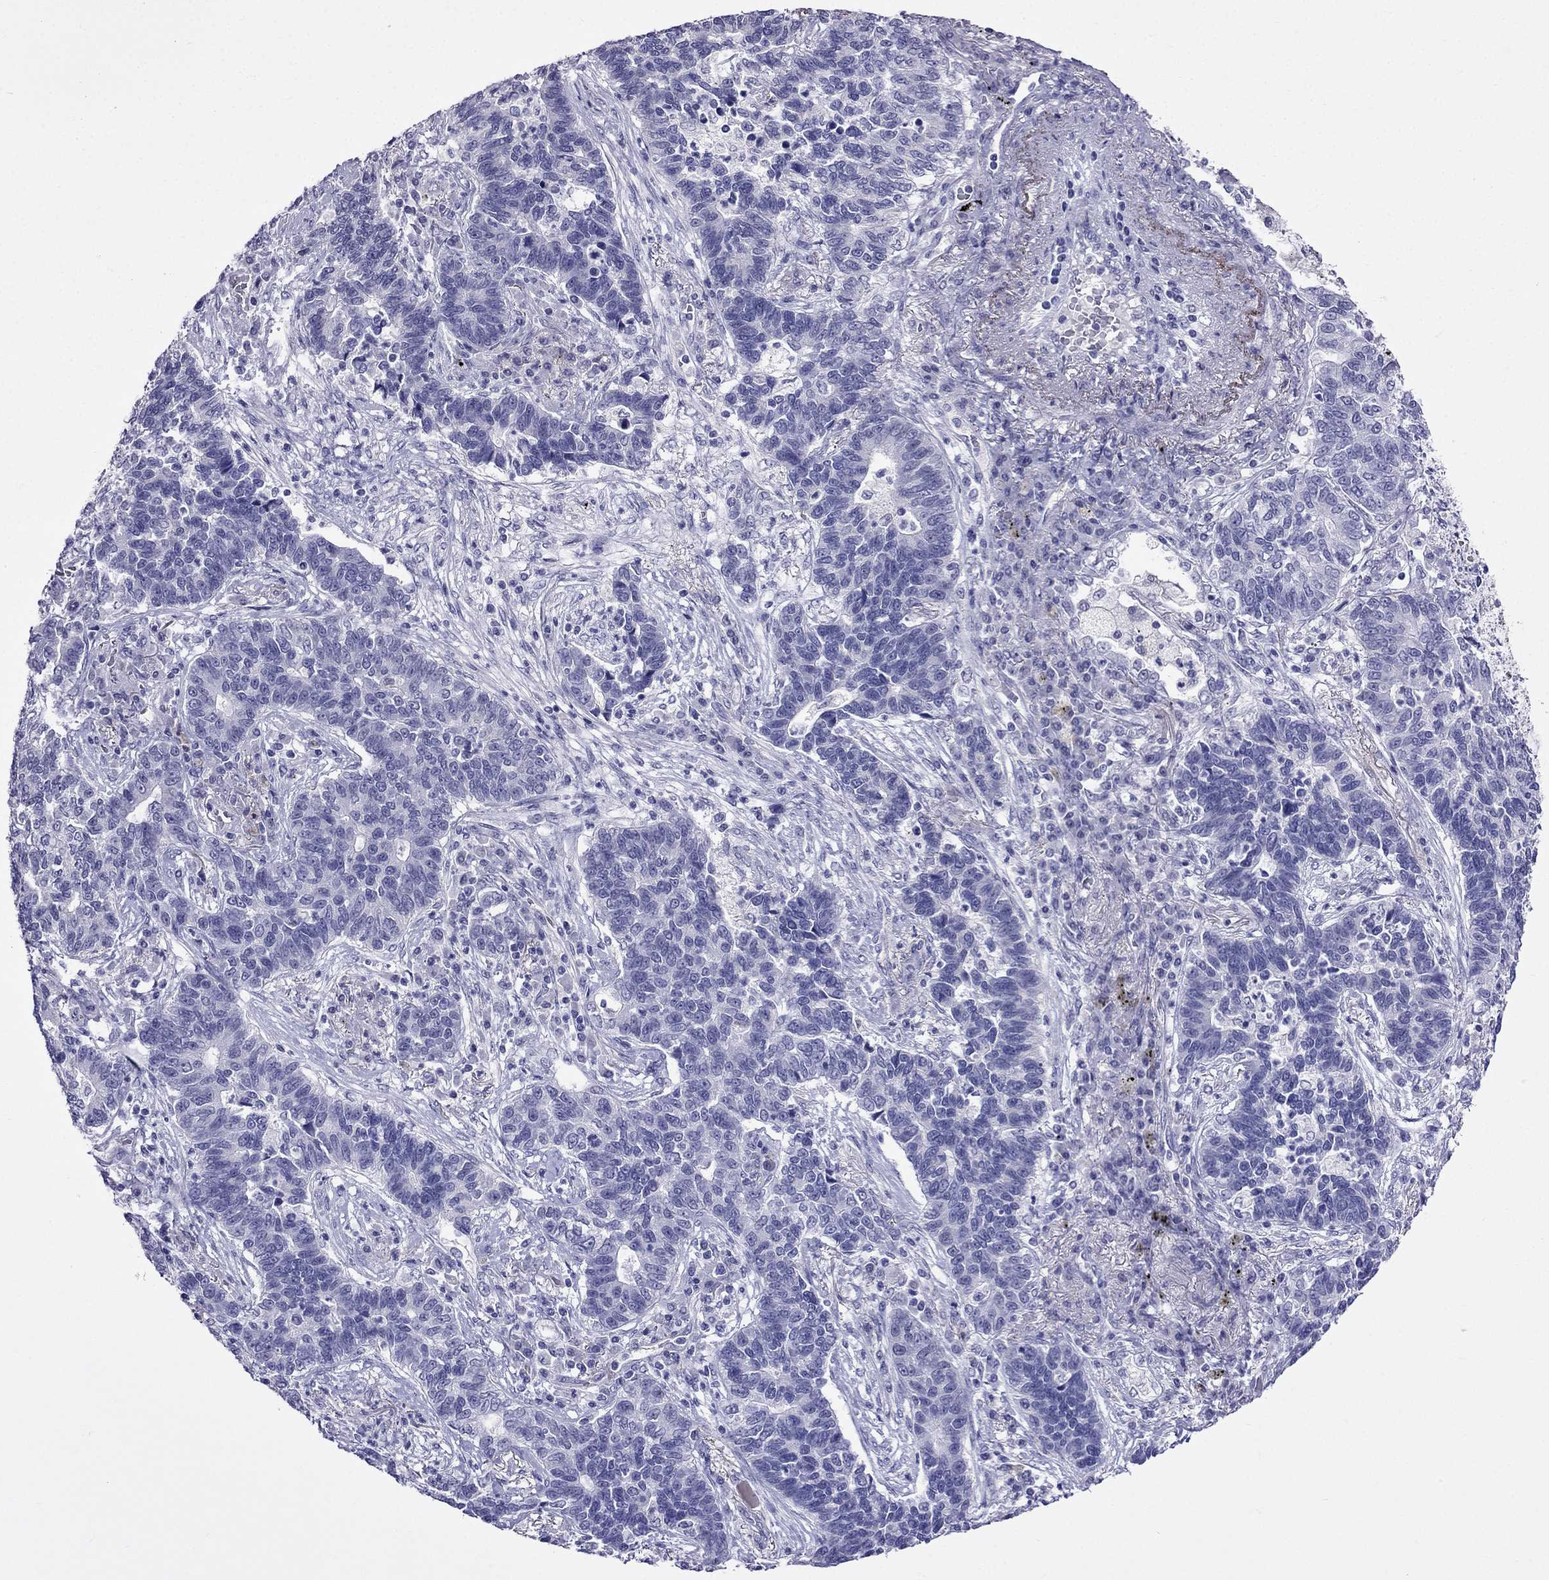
{"staining": {"intensity": "negative", "quantity": "none", "location": "none"}, "tissue": "lung cancer", "cell_type": "Tumor cells", "image_type": "cancer", "snomed": [{"axis": "morphology", "description": "Adenocarcinoma, NOS"}, {"axis": "topography", "description": "Lung"}], "caption": "Protein analysis of lung adenocarcinoma displays no significant positivity in tumor cells. (DAB (3,3'-diaminobenzidine) immunohistochemistry with hematoxylin counter stain).", "gene": "MGP", "patient": {"sex": "female", "age": 57}}